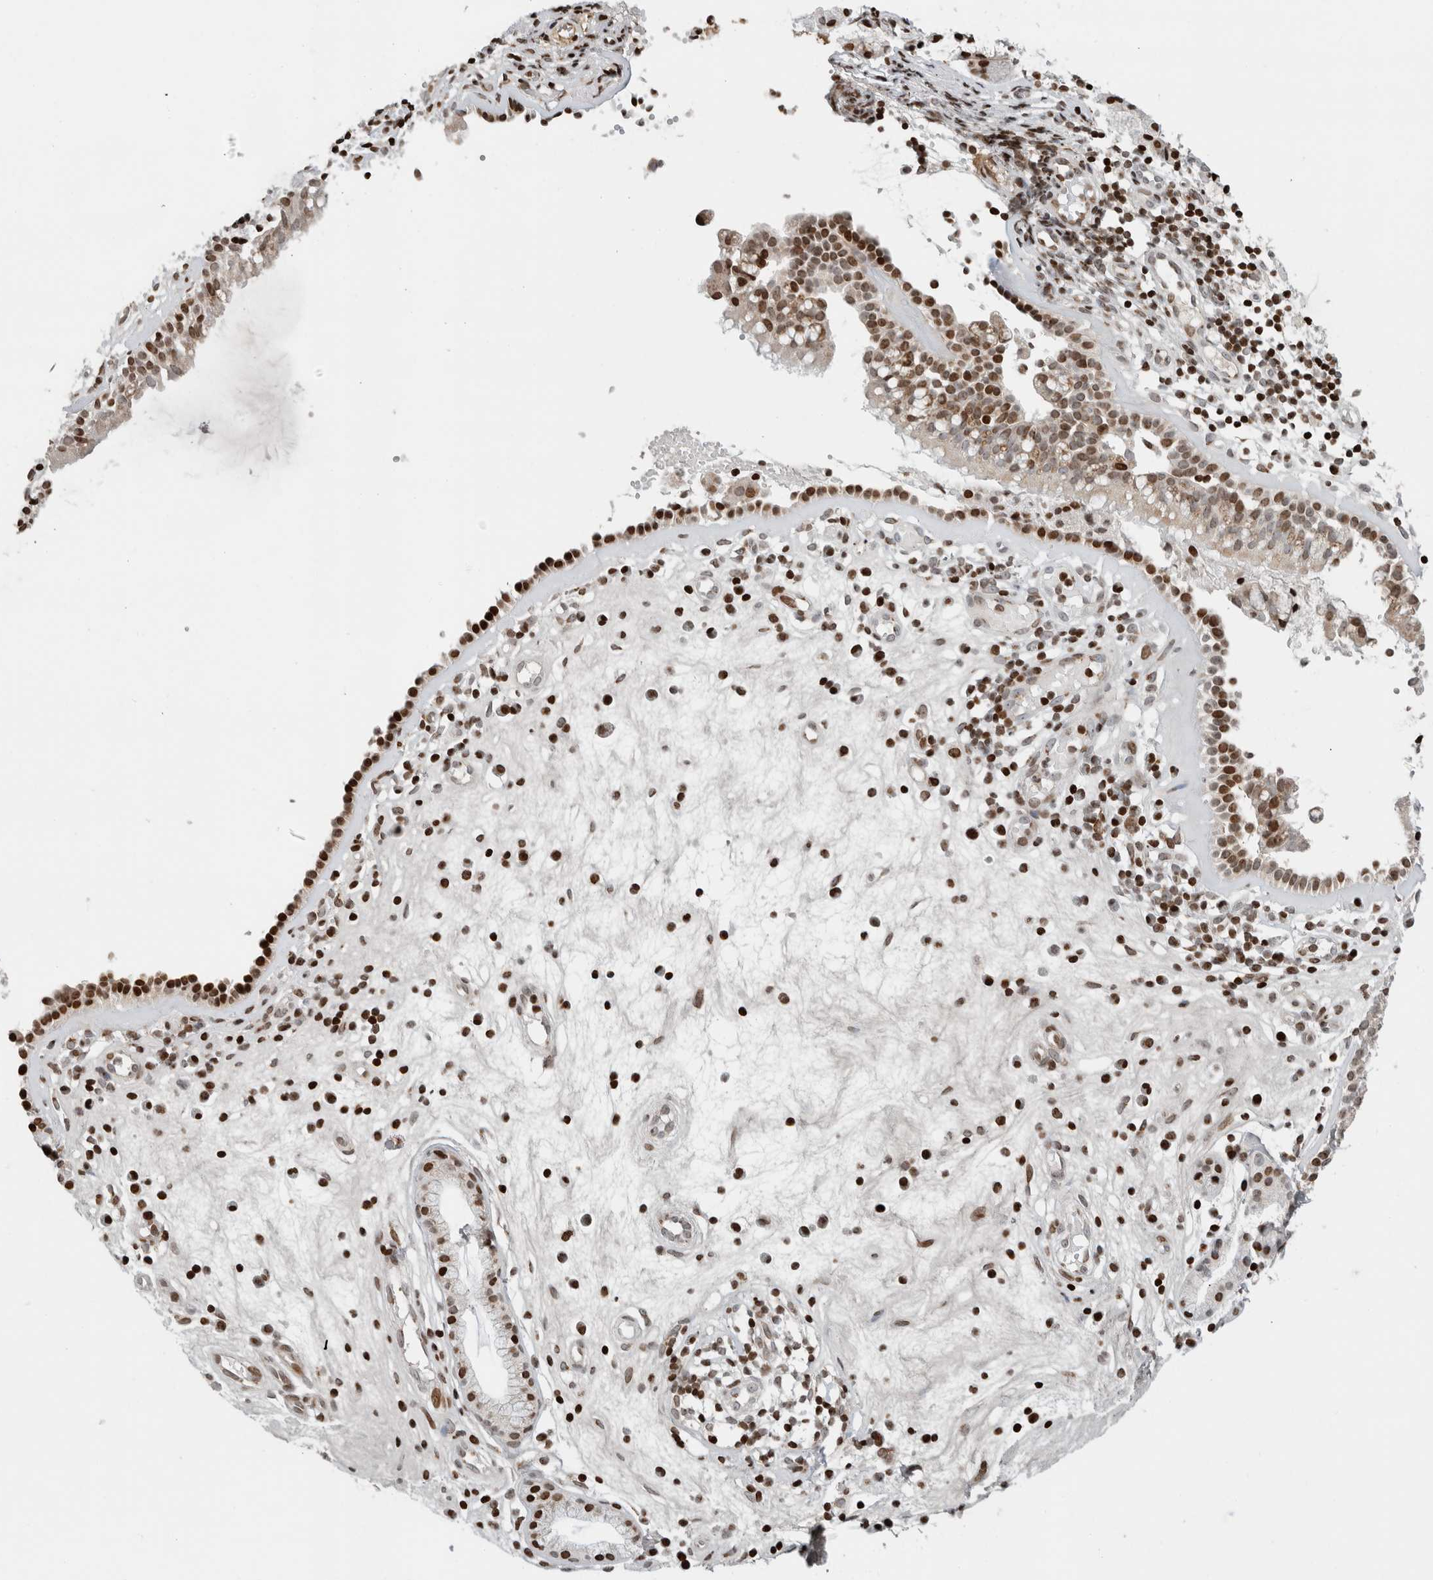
{"staining": {"intensity": "strong", "quantity": ">75%", "location": "nuclear"}, "tissue": "nasopharynx", "cell_type": "Respiratory epithelial cells", "image_type": "normal", "snomed": [{"axis": "morphology", "description": "Normal tissue, NOS"}, {"axis": "topography", "description": "Nasopharynx"}], "caption": "Respiratory epithelial cells reveal strong nuclear staining in about >75% of cells in unremarkable nasopharynx. Using DAB (brown) and hematoxylin (blue) stains, captured at high magnification using brightfield microscopy.", "gene": "GINS4", "patient": {"sex": "female", "age": 39}}